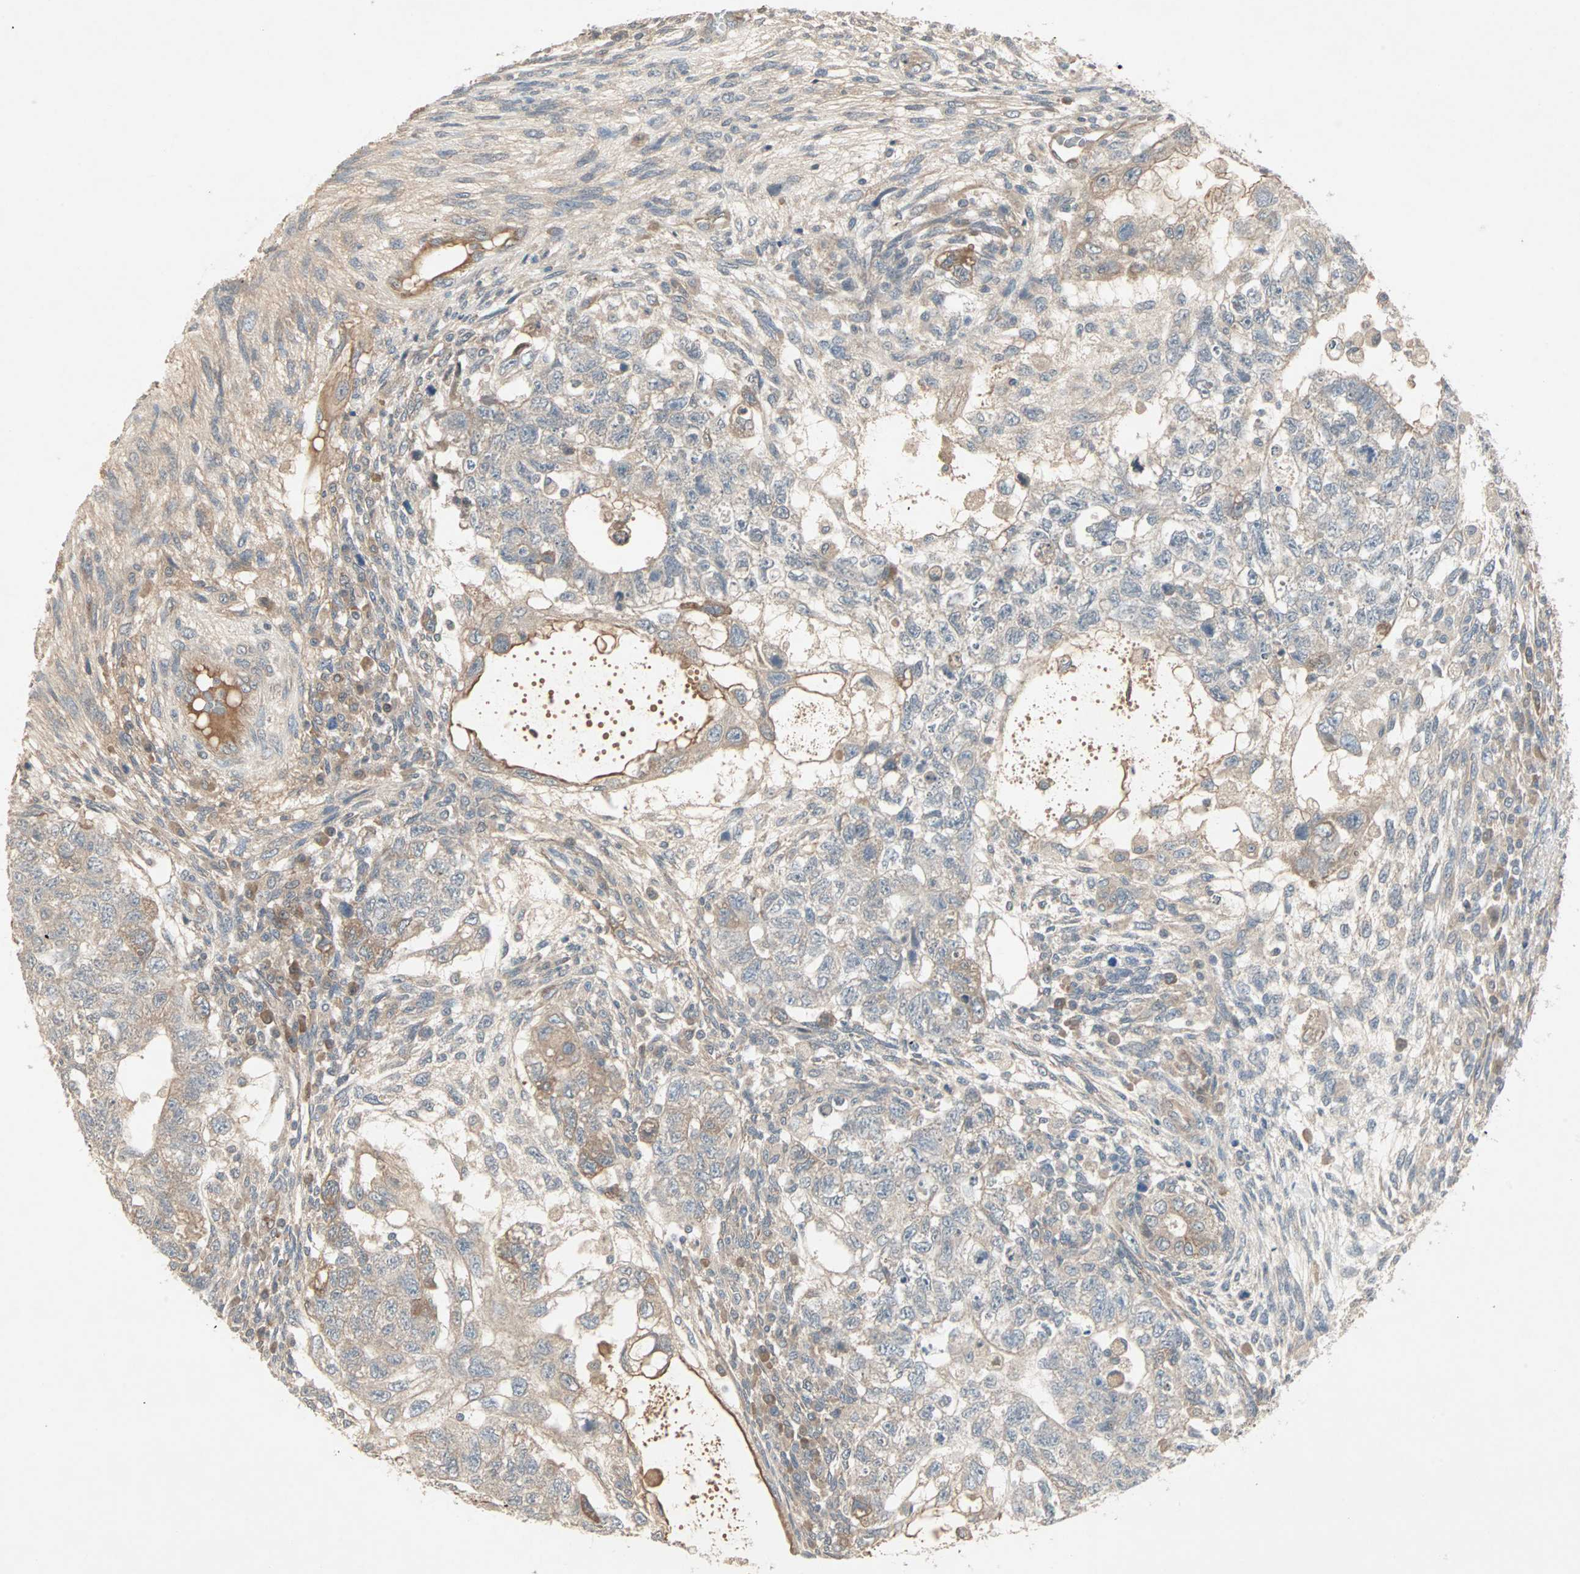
{"staining": {"intensity": "weak", "quantity": "<25%", "location": "cytoplasmic/membranous"}, "tissue": "testis cancer", "cell_type": "Tumor cells", "image_type": "cancer", "snomed": [{"axis": "morphology", "description": "Normal tissue, NOS"}, {"axis": "morphology", "description": "Carcinoma, Embryonal, NOS"}, {"axis": "topography", "description": "Testis"}], "caption": "IHC of testis embryonal carcinoma displays no staining in tumor cells.", "gene": "JMJD7-PLA2G4B", "patient": {"sex": "male", "age": 36}}